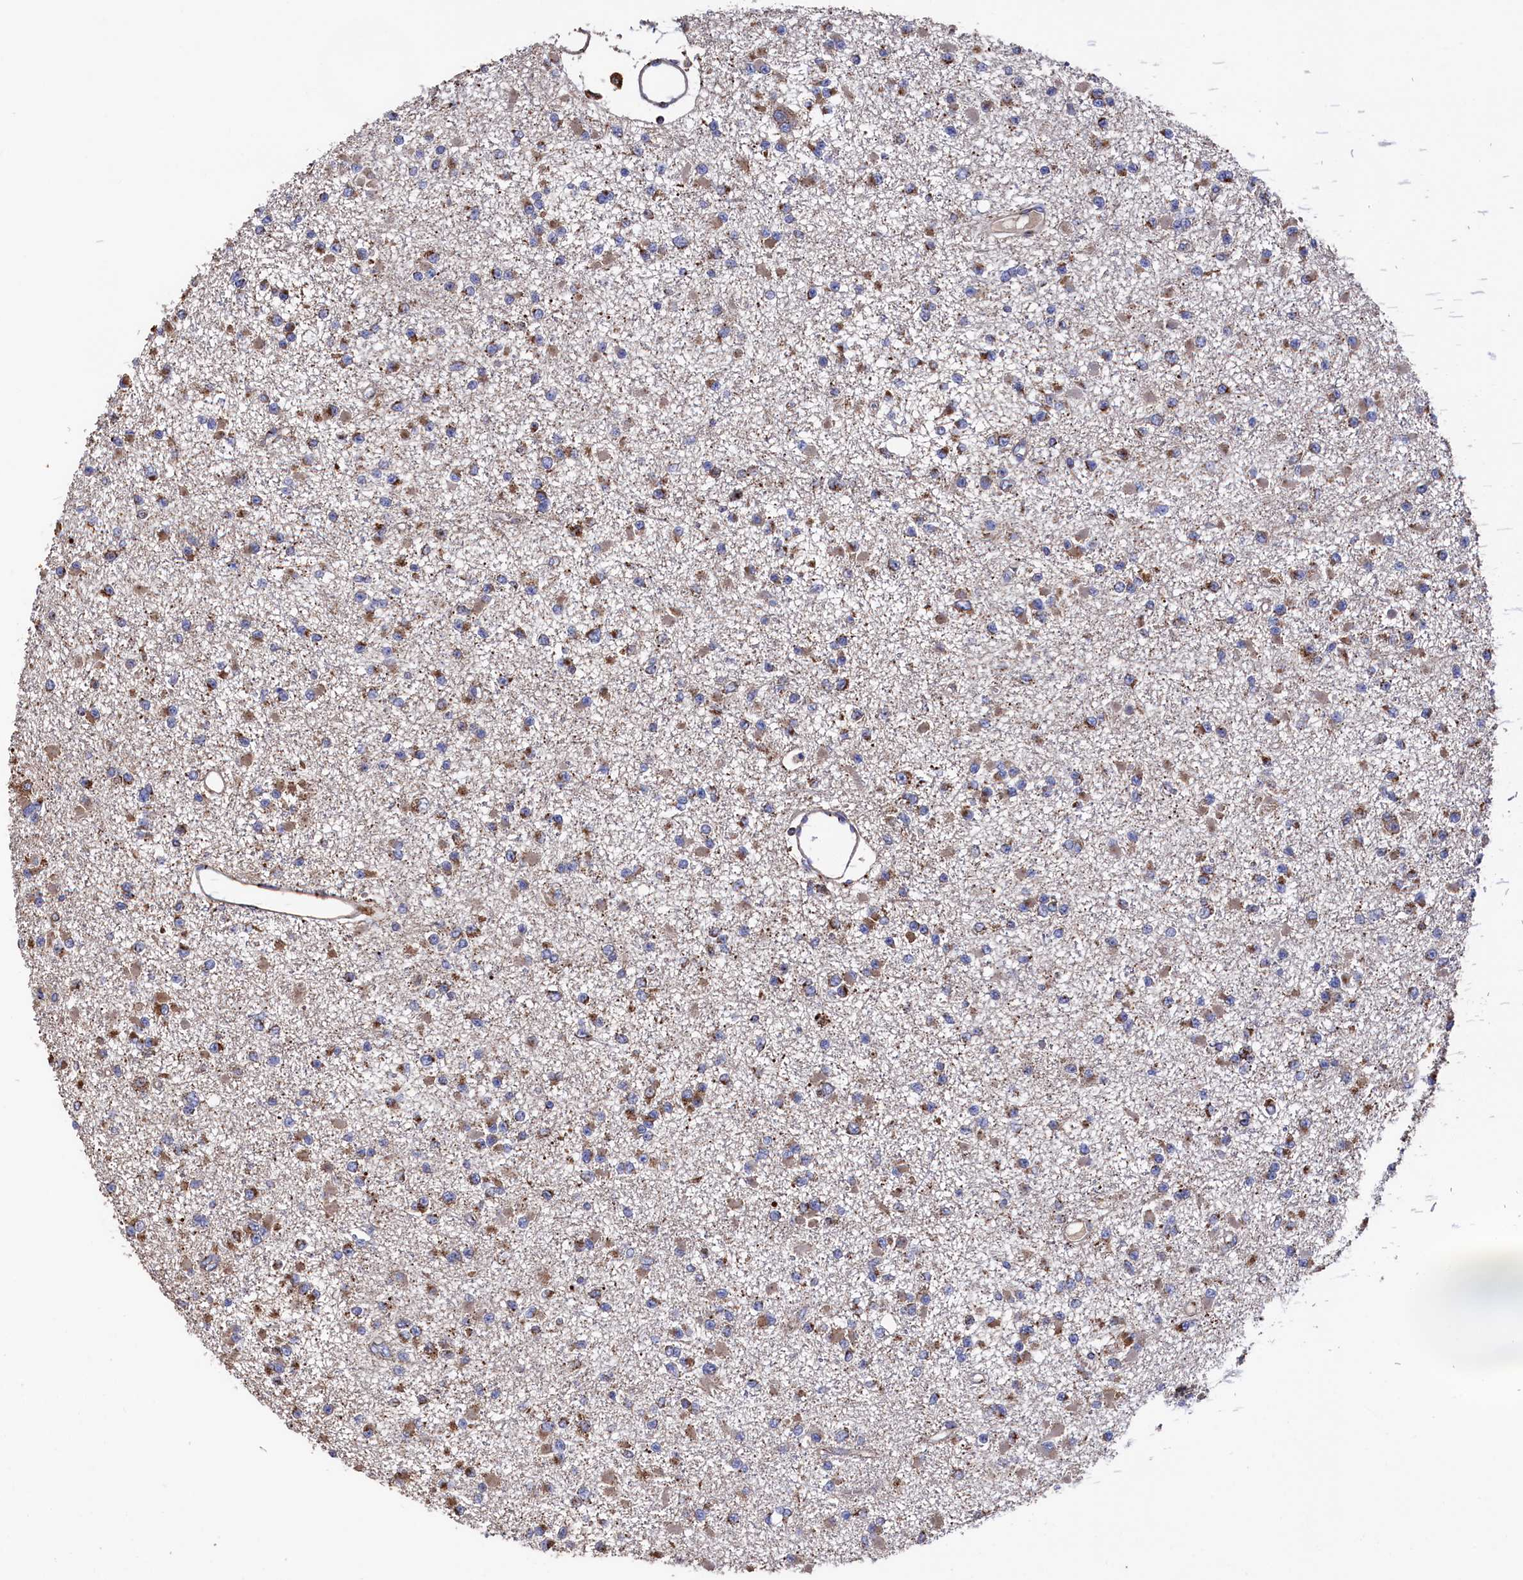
{"staining": {"intensity": "moderate", "quantity": ">75%", "location": "cytoplasmic/membranous"}, "tissue": "glioma", "cell_type": "Tumor cells", "image_type": "cancer", "snomed": [{"axis": "morphology", "description": "Glioma, malignant, Low grade"}, {"axis": "topography", "description": "Brain"}], "caption": "This micrograph reveals low-grade glioma (malignant) stained with IHC to label a protein in brown. The cytoplasmic/membranous of tumor cells show moderate positivity for the protein. Nuclei are counter-stained blue.", "gene": "PRRC1", "patient": {"sex": "female", "age": 22}}